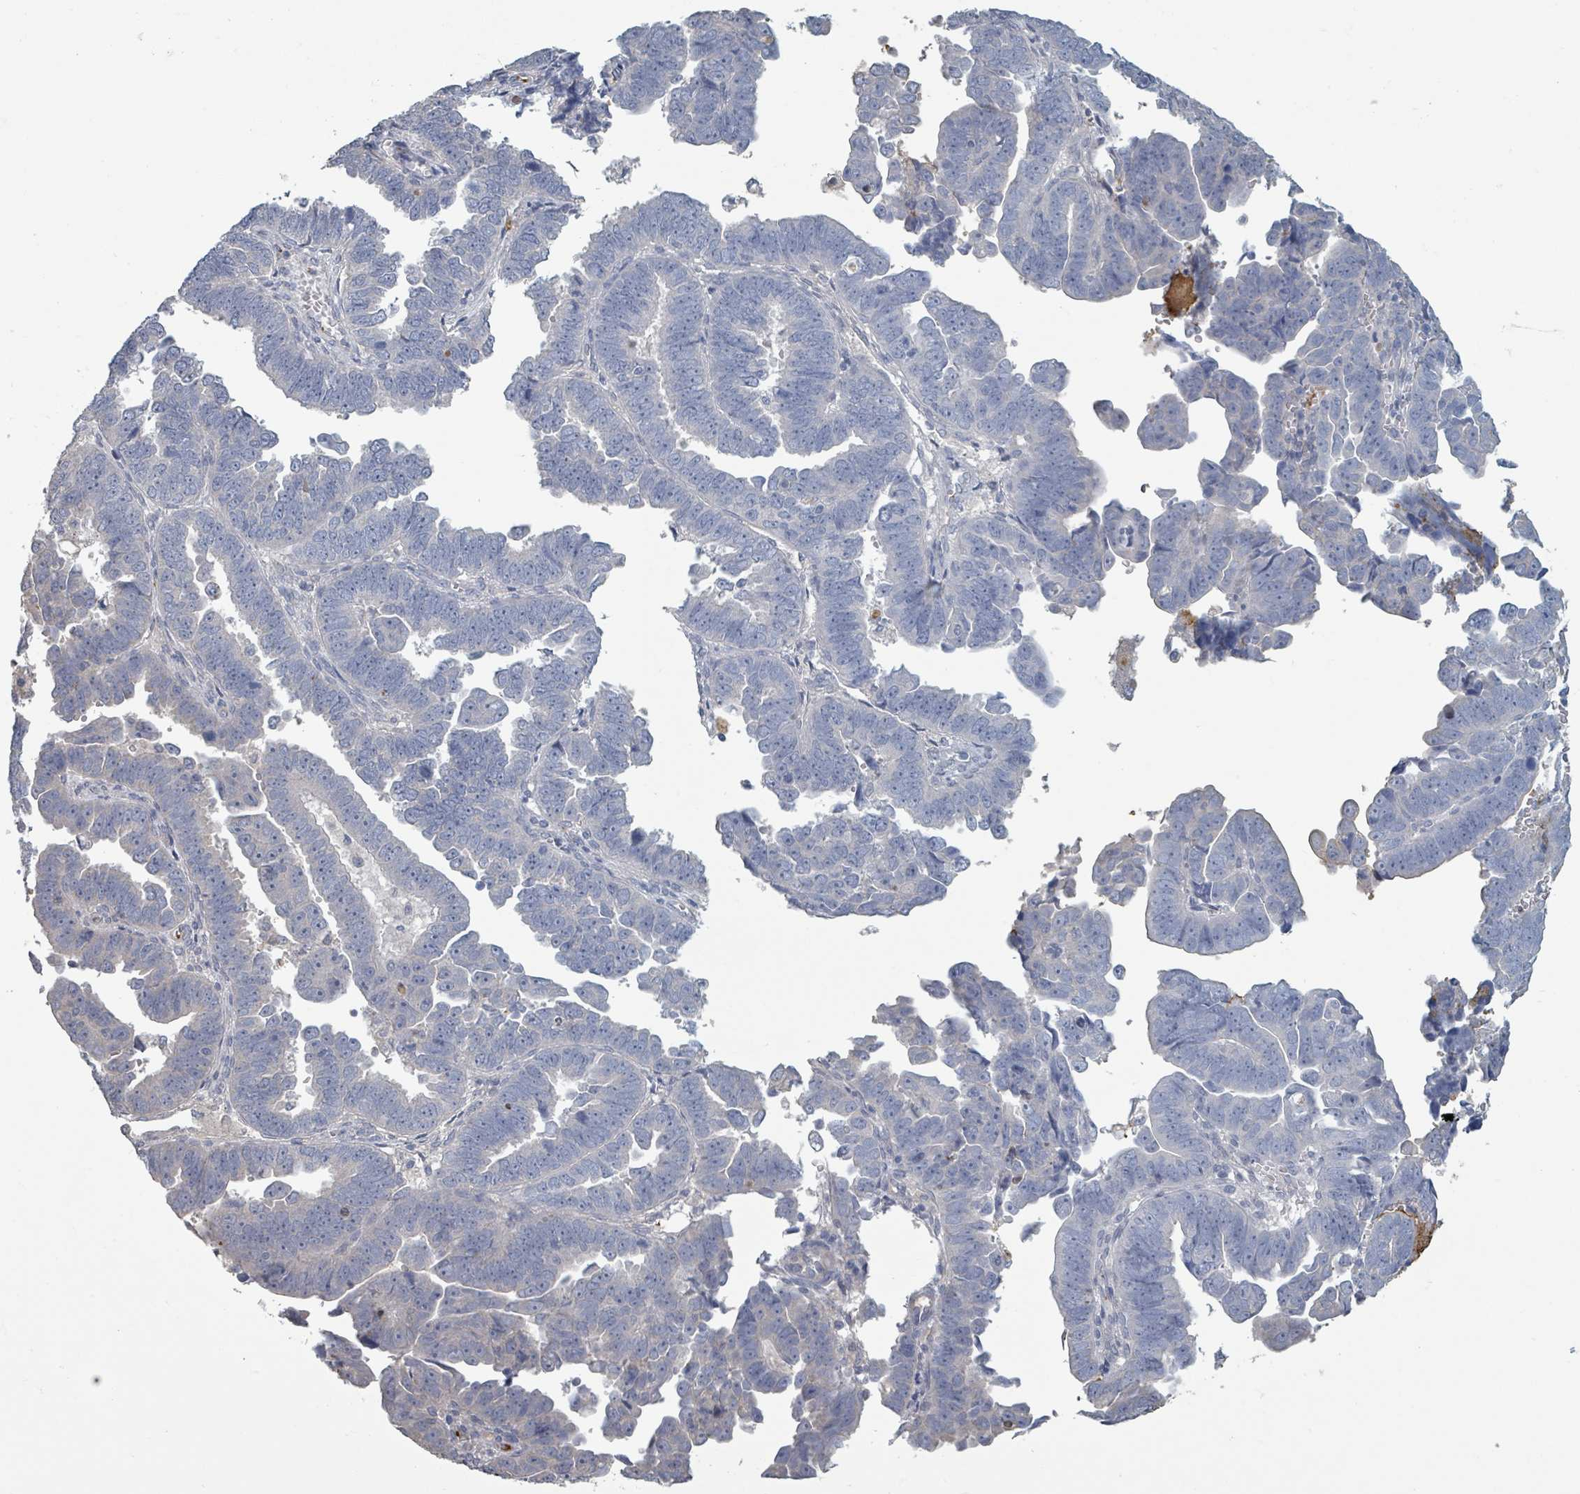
{"staining": {"intensity": "negative", "quantity": "none", "location": "none"}, "tissue": "endometrial cancer", "cell_type": "Tumor cells", "image_type": "cancer", "snomed": [{"axis": "morphology", "description": "Adenocarcinoma, NOS"}, {"axis": "topography", "description": "Endometrium"}], "caption": "This histopathology image is of adenocarcinoma (endometrial) stained with immunohistochemistry to label a protein in brown with the nuclei are counter-stained blue. There is no positivity in tumor cells.", "gene": "PLAUR", "patient": {"sex": "female", "age": 75}}